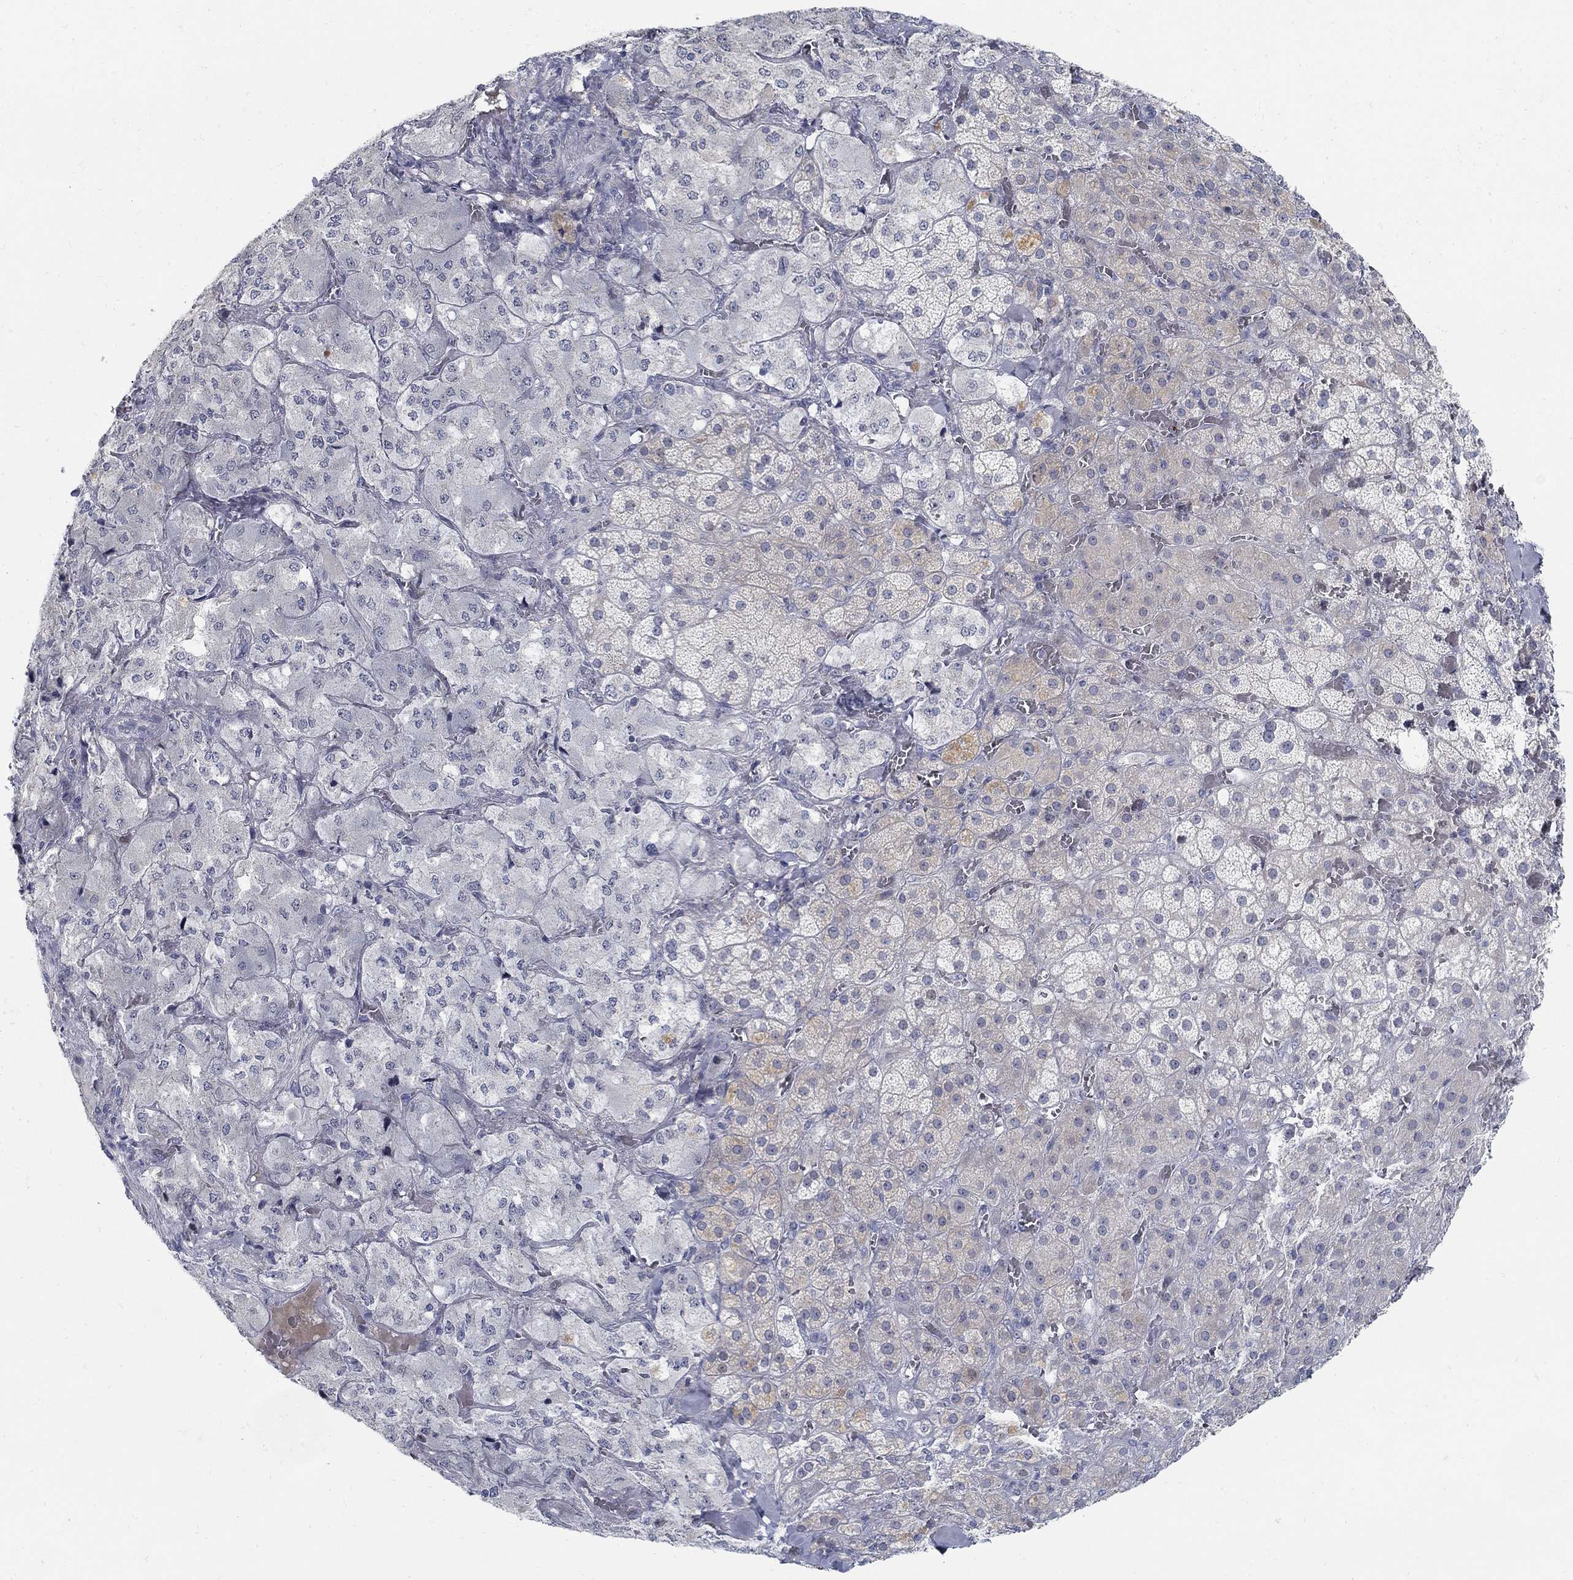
{"staining": {"intensity": "negative", "quantity": "none", "location": "none"}, "tissue": "adrenal gland", "cell_type": "Glandular cells", "image_type": "normal", "snomed": [{"axis": "morphology", "description": "Normal tissue, NOS"}, {"axis": "topography", "description": "Adrenal gland"}], "caption": "Immunohistochemistry (IHC) of unremarkable human adrenal gland exhibits no staining in glandular cells.", "gene": "ANO7", "patient": {"sex": "male", "age": 57}}